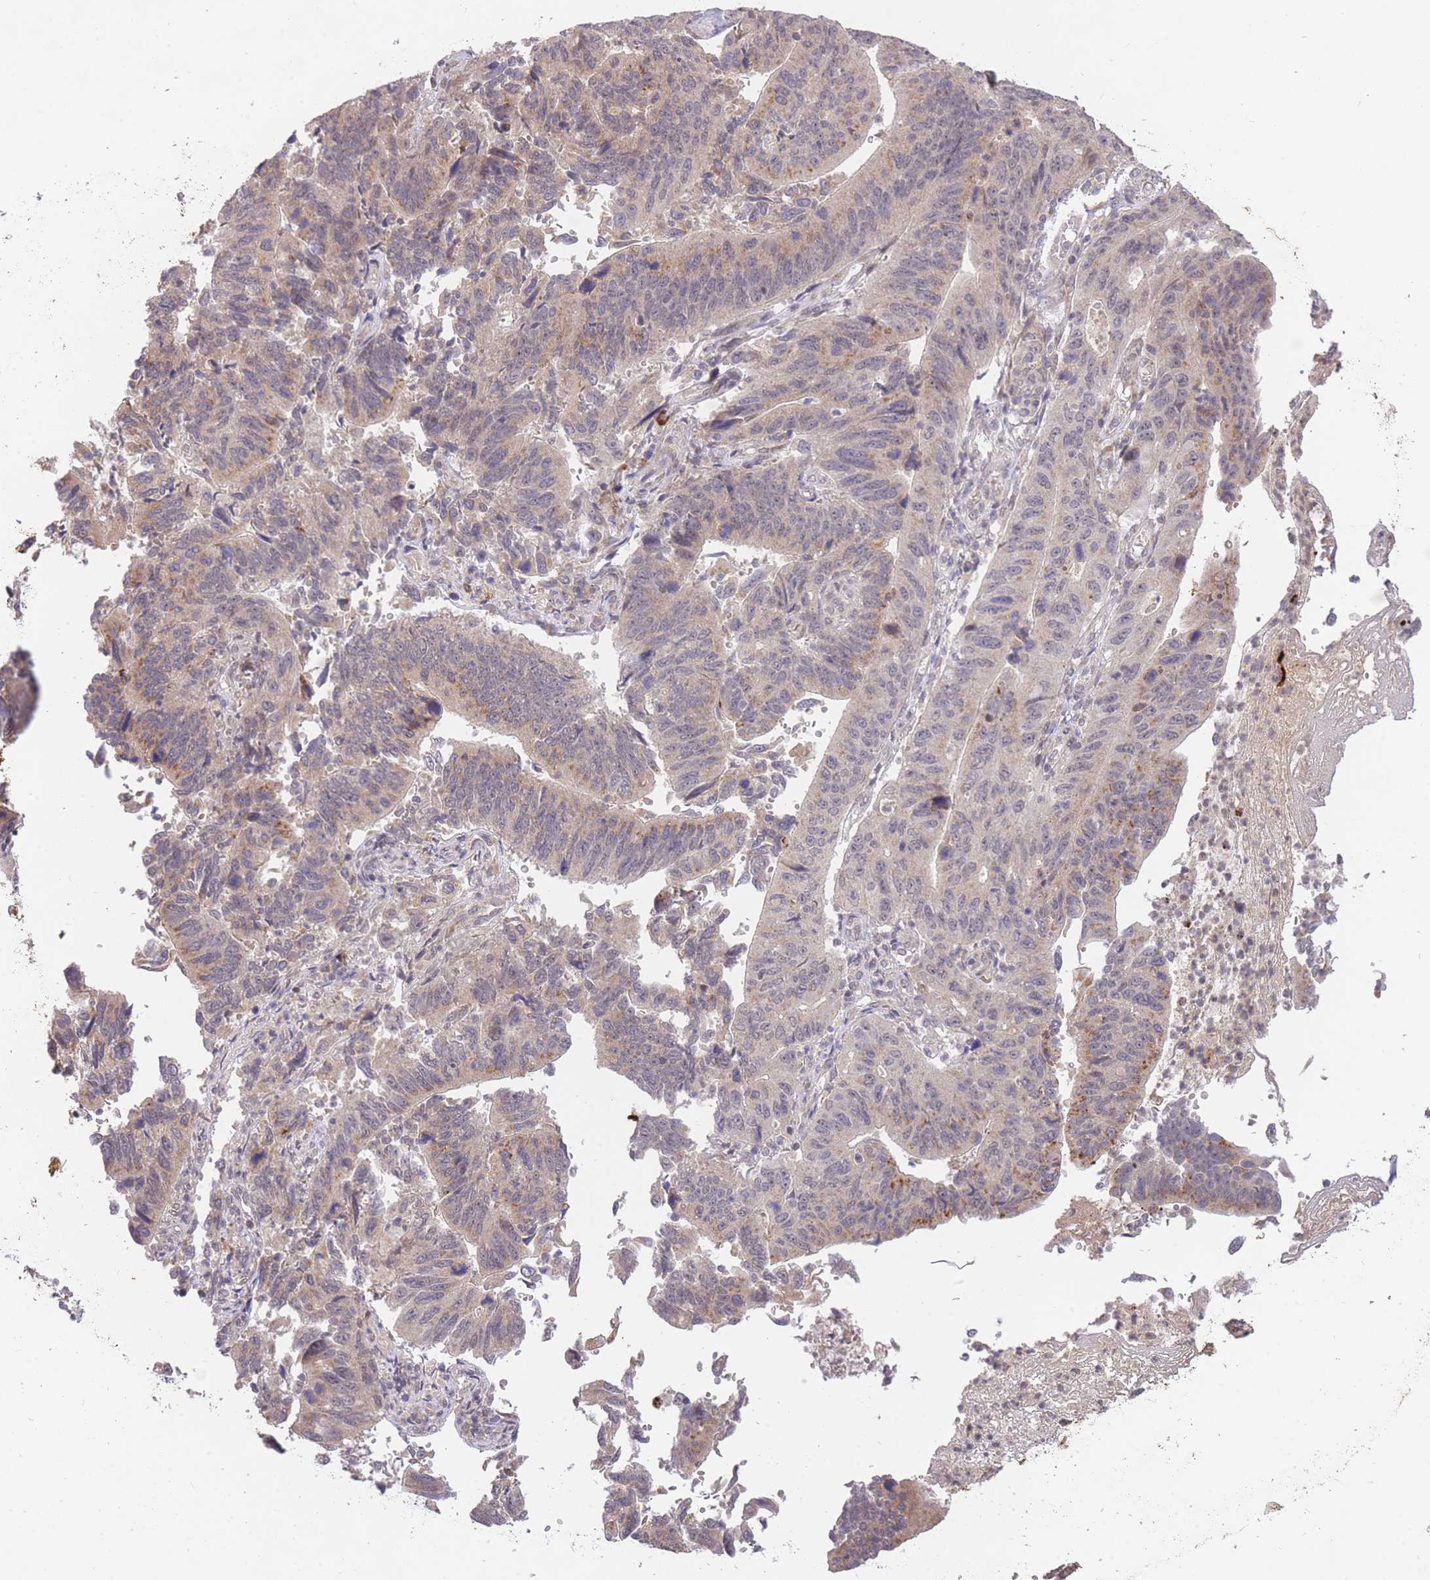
{"staining": {"intensity": "weak", "quantity": ">75%", "location": "cytoplasmic/membranous"}, "tissue": "stomach cancer", "cell_type": "Tumor cells", "image_type": "cancer", "snomed": [{"axis": "morphology", "description": "Adenocarcinoma, NOS"}, {"axis": "topography", "description": "Stomach"}], "caption": "DAB immunohistochemical staining of human stomach adenocarcinoma shows weak cytoplasmic/membranous protein positivity in about >75% of tumor cells.", "gene": "SMC6", "patient": {"sex": "male", "age": 59}}